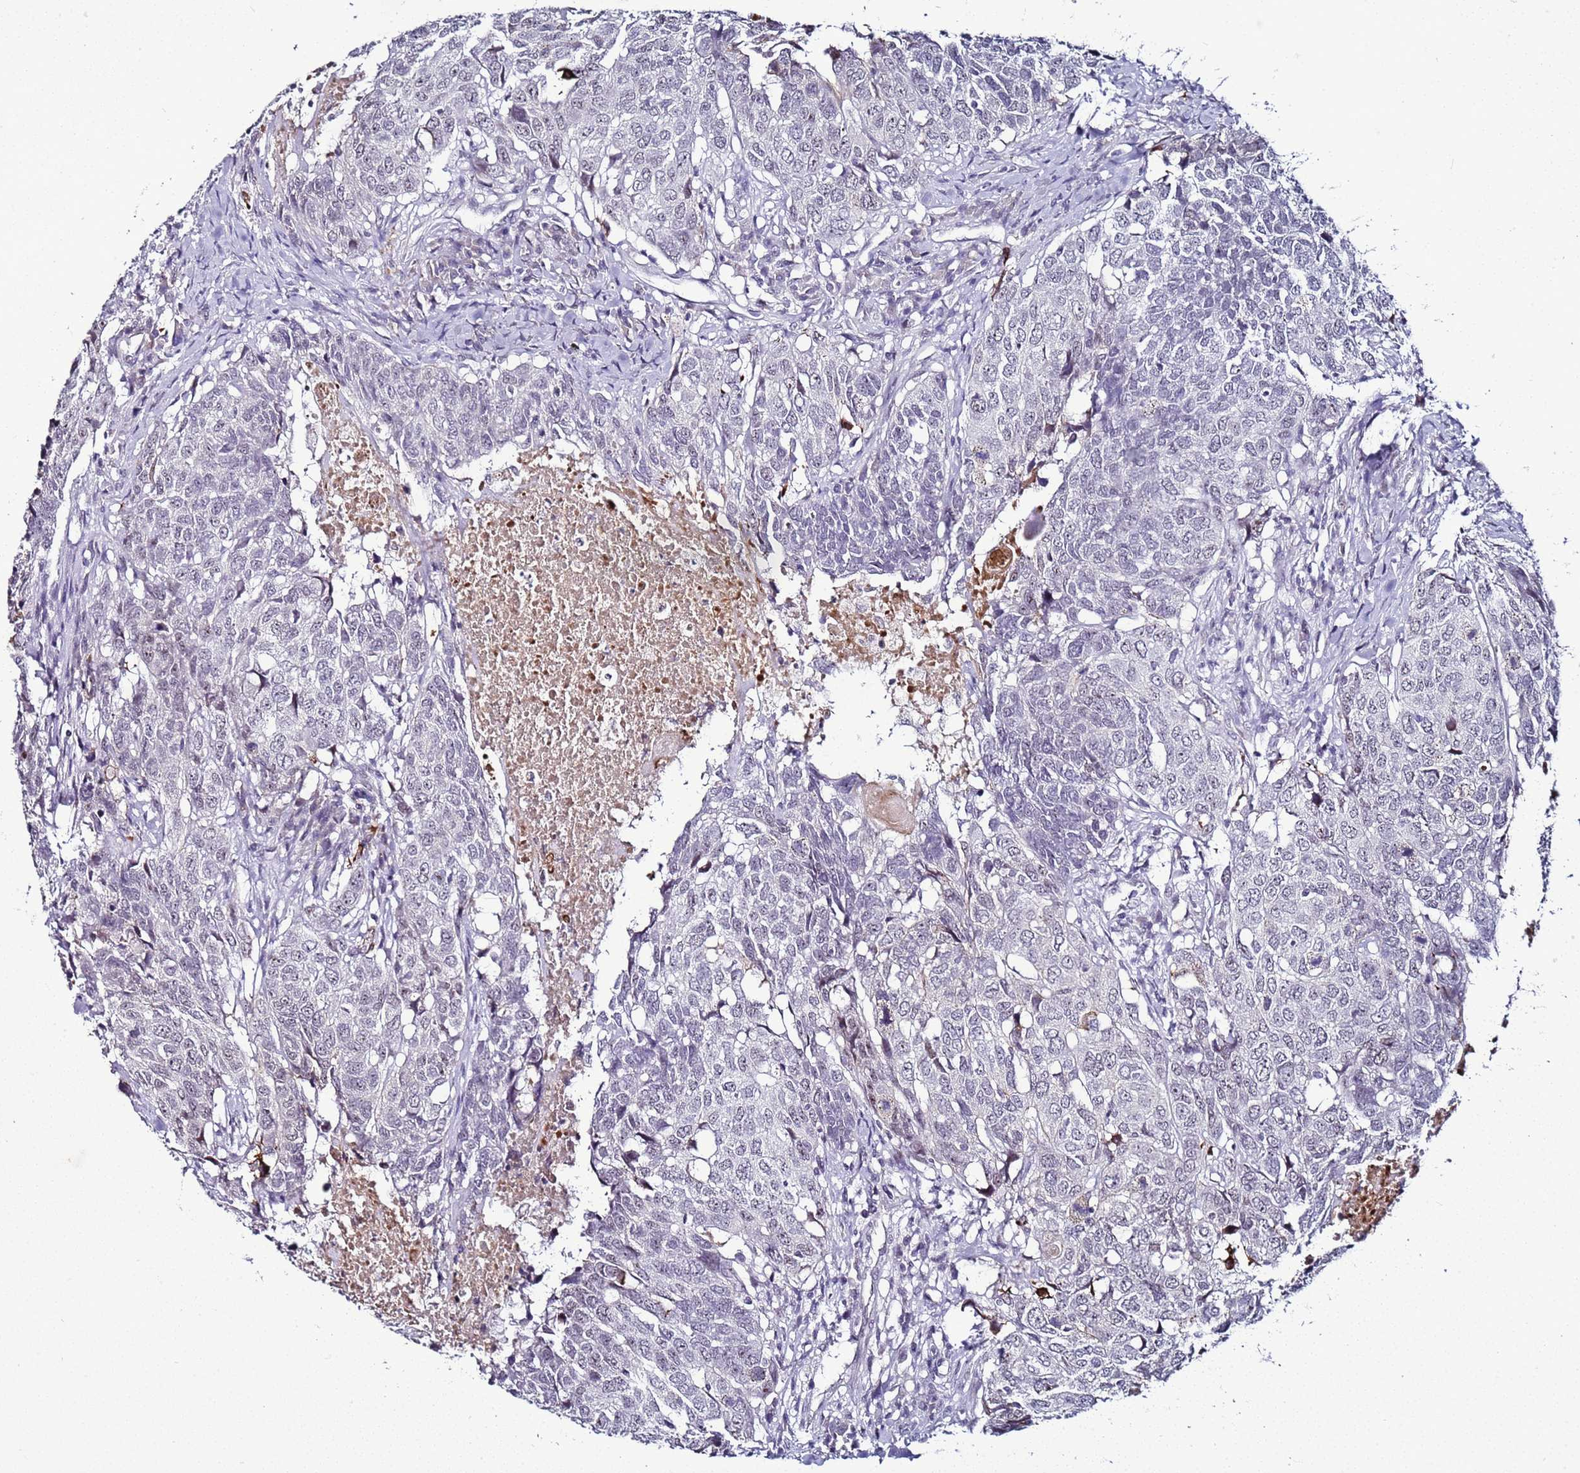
{"staining": {"intensity": "negative", "quantity": "none", "location": "none"}, "tissue": "head and neck cancer", "cell_type": "Tumor cells", "image_type": "cancer", "snomed": [{"axis": "morphology", "description": "Squamous cell carcinoma, NOS"}, {"axis": "topography", "description": "Head-Neck"}], "caption": "High magnification brightfield microscopy of squamous cell carcinoma (head and neck) stained with DAB (3,3'-diaminobenzidine) (brown) and counterstained with hematoxylin (blue): tumor cells show no significant expression. (IHC, brightfield microscopy, high magnification).", "gene": "PSMA7", "patient": {"sex": "male", "age": 66}}